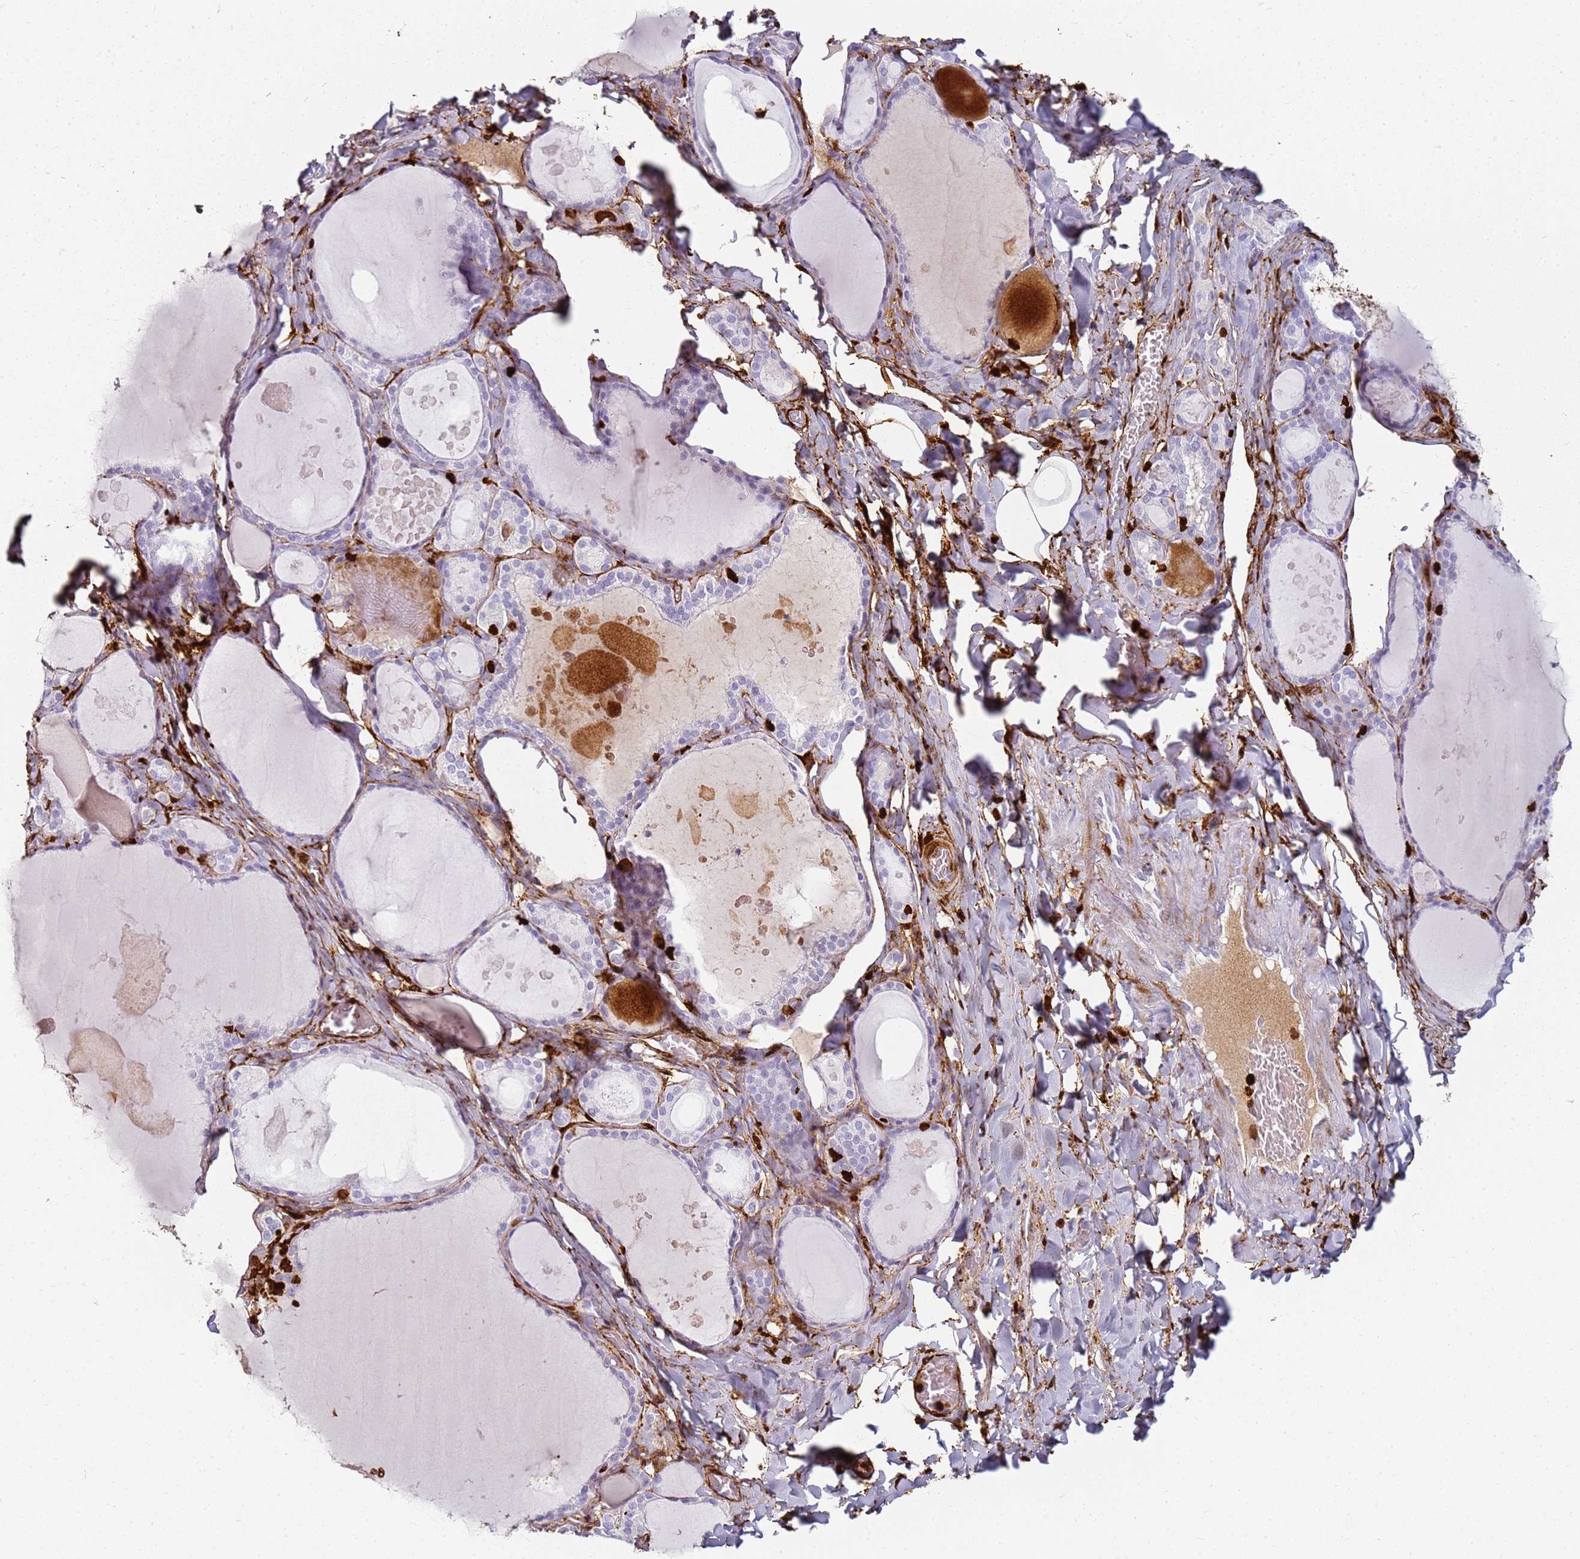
{"staining": {"intensity": "negative", "quantity": "none", "location": "none"}, "tissue": "thyroid gland", "cell_type": "Glandular cells", "image_type": "normal", "snomed": [{"axis": "morphology", "description": "Normal tissue, NOS"}, {"axis": "topography", "description": "Thyroid gland"}], "caption": "Immunohistochemistry image of unremarkable thyroid gland: human thyroid gland stained with DAB reveals no significant protein staining in glandular cells. (Immunohistochemistry (ihc), brightfield microscopy, high magnification).", "gene": "S100A4", "patient": {"sex": "male", "age": 56}}